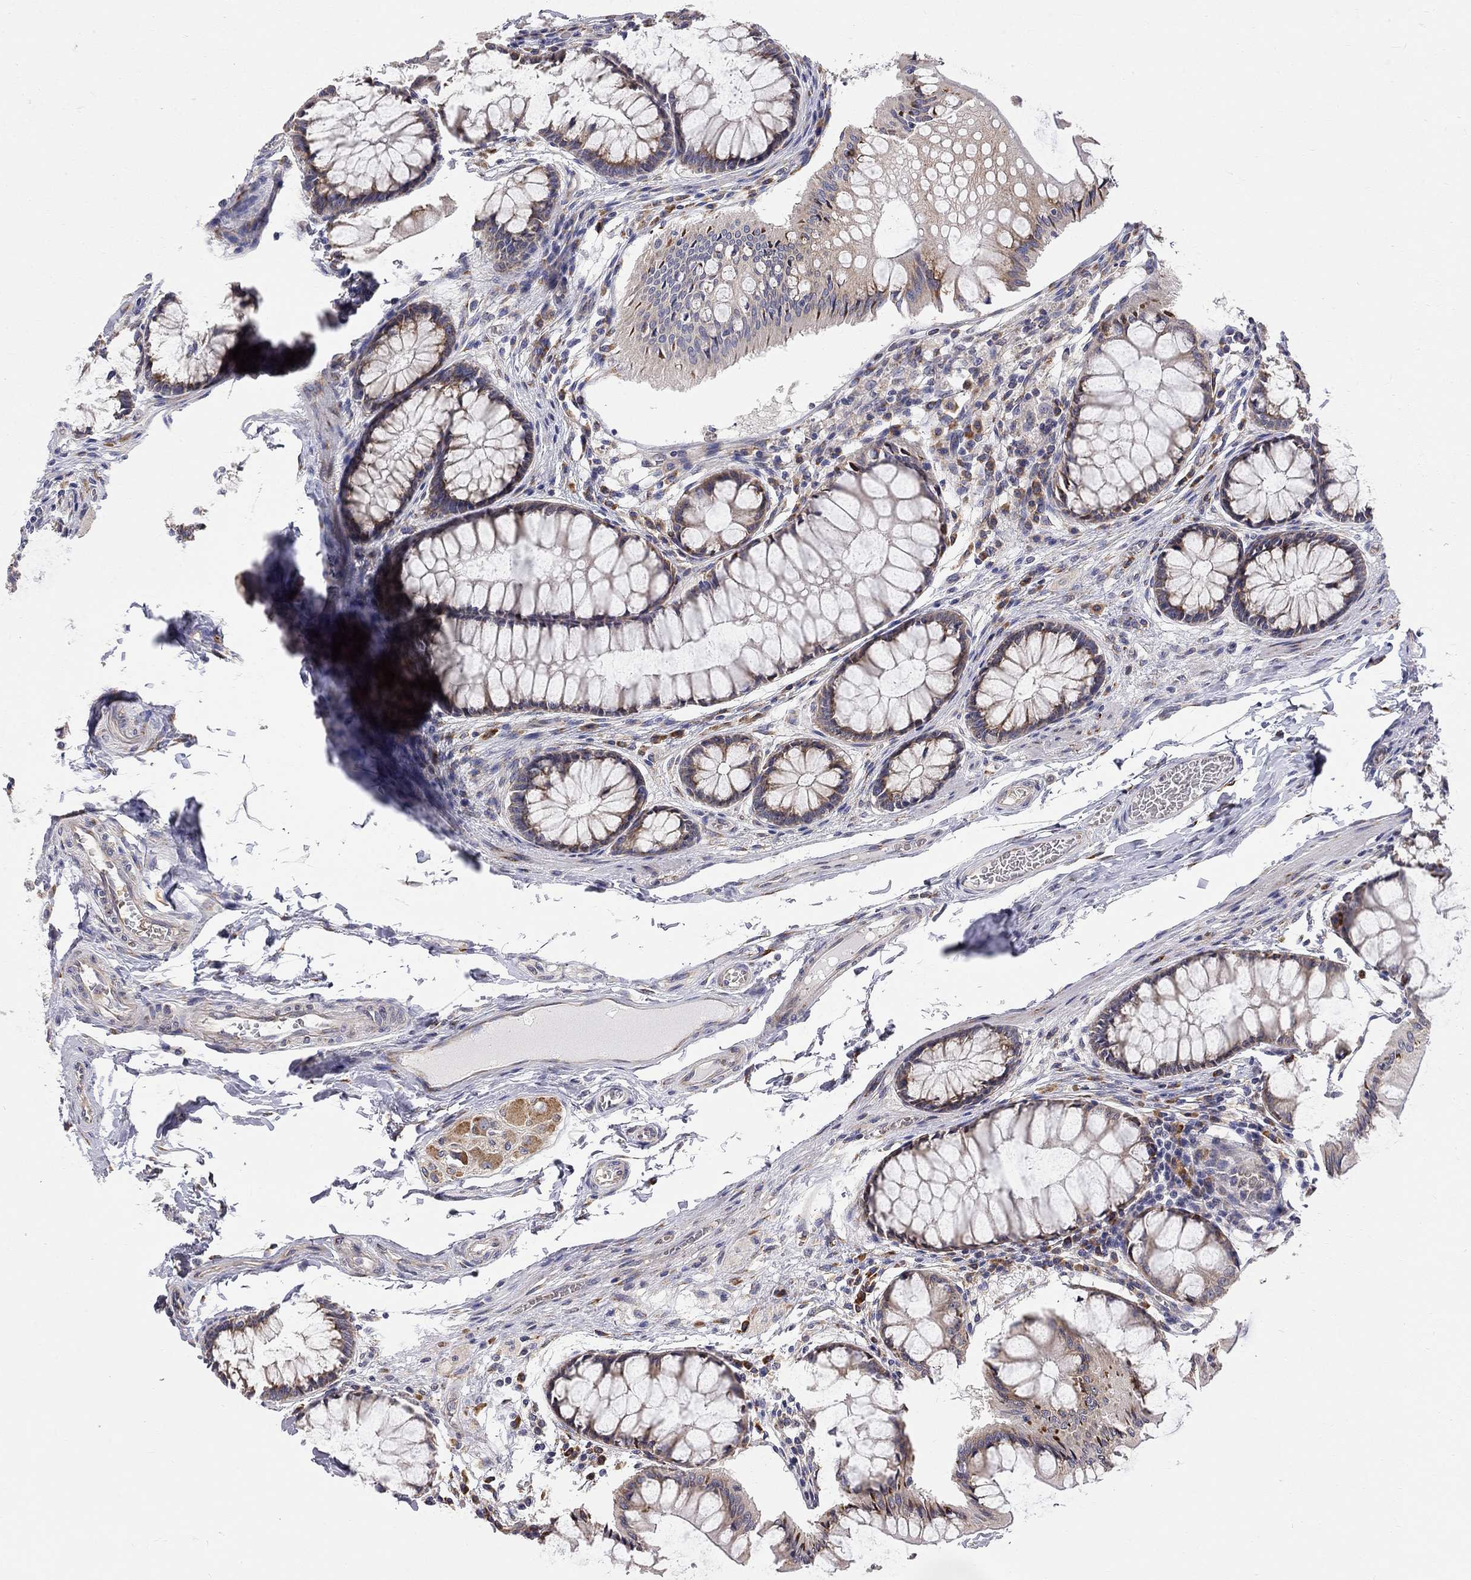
{"staining": {"intensity": "negative", "quantity": "none", "location": "none"}, "tissue": "colon", "cell_type": "Endothelial cells", "image_type": "normal", "snomed": [{"axis": "morphology", "description": "Normal tissue, NOS"}, {"axis": "topography", "description": "Colon"}], "caption": "Immunohistochemical staining of benign human colon demonstrates no significant positivity in endothelial cells.", "gene": "CASTOR1", "patient": {"sex": "female", "age": 65}}